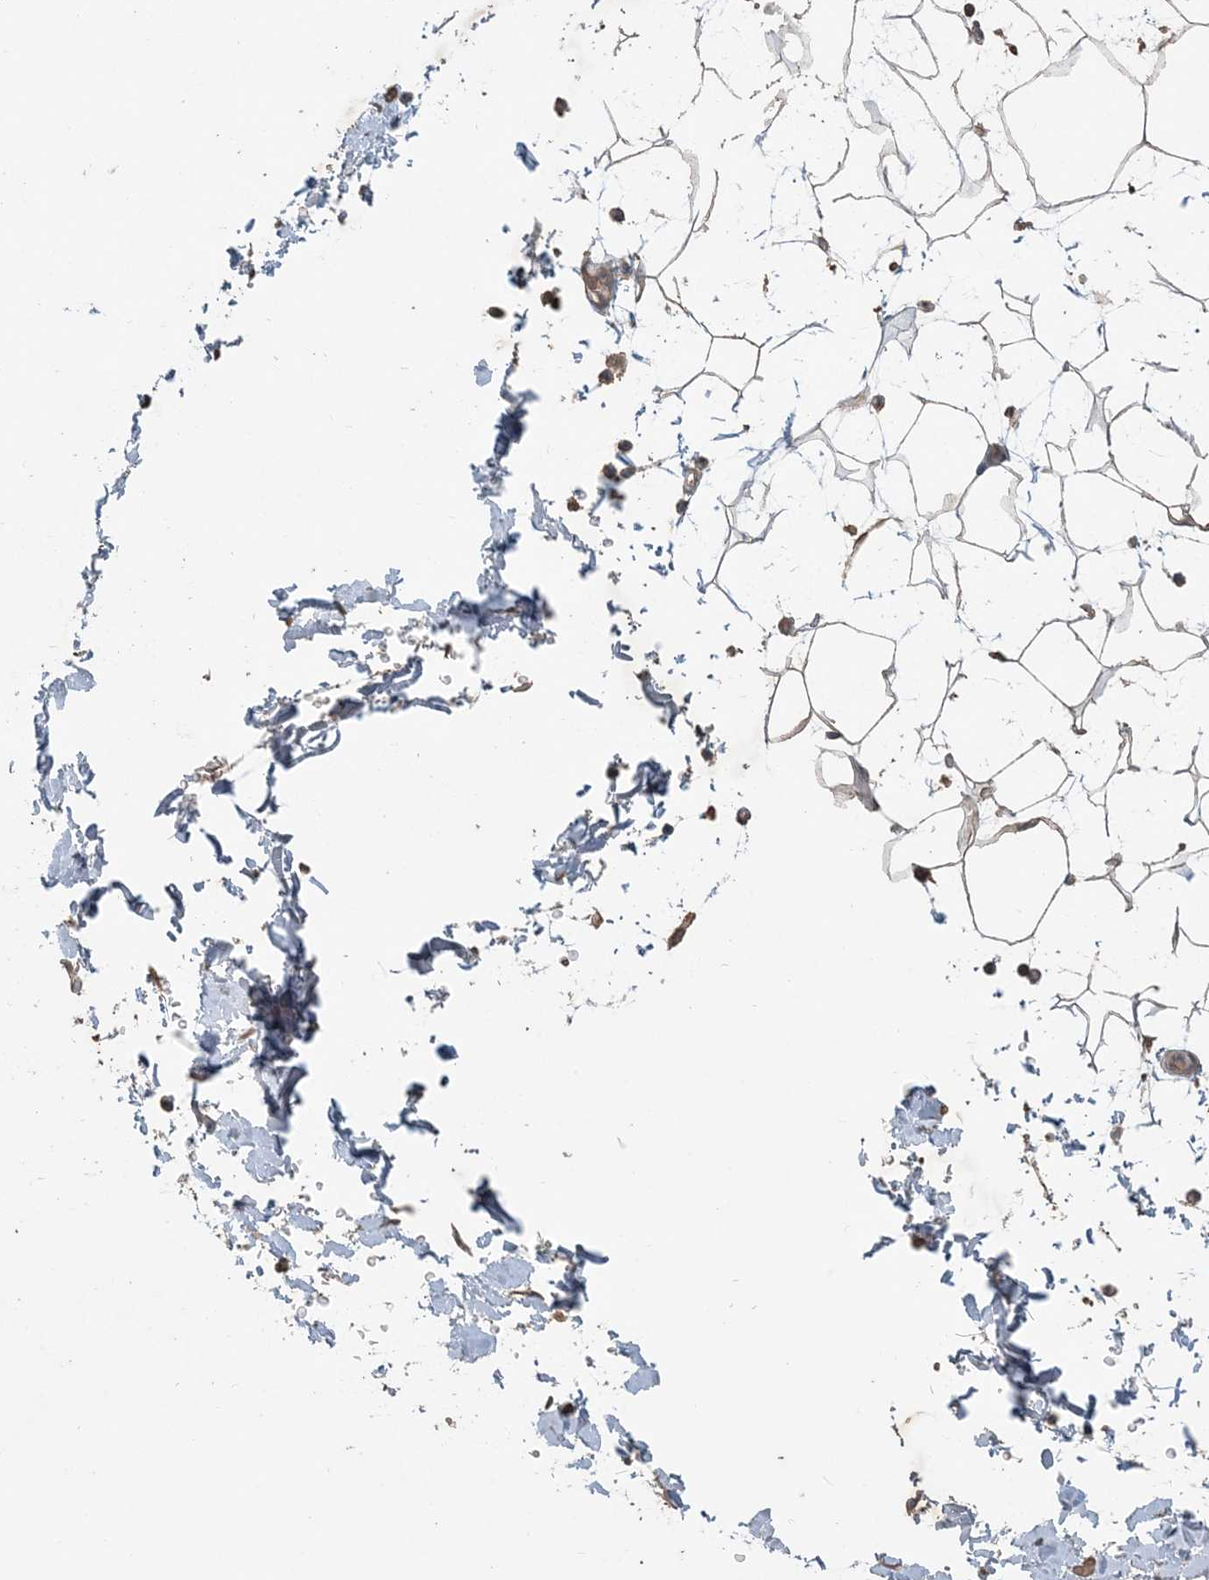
{"staining": {"intensity": "negative", "quantity": "none", "location": "none"}, "tissue": "adipose tissue", "cell_type": "Adipocytes", "image_type": "normal", "snomed": [{"axis": "morphology", "description": "Normal tissue, NOS"}, {"axis": "topography", "description": "Soft tissue"}], "caption": "This is a image of immunohistochemistry staining of unremarkable adipose tissue, which shows no expression in adipocytes.", "gene": "ZC3H12A", "patient": {"sex": "male", "age": 72}}